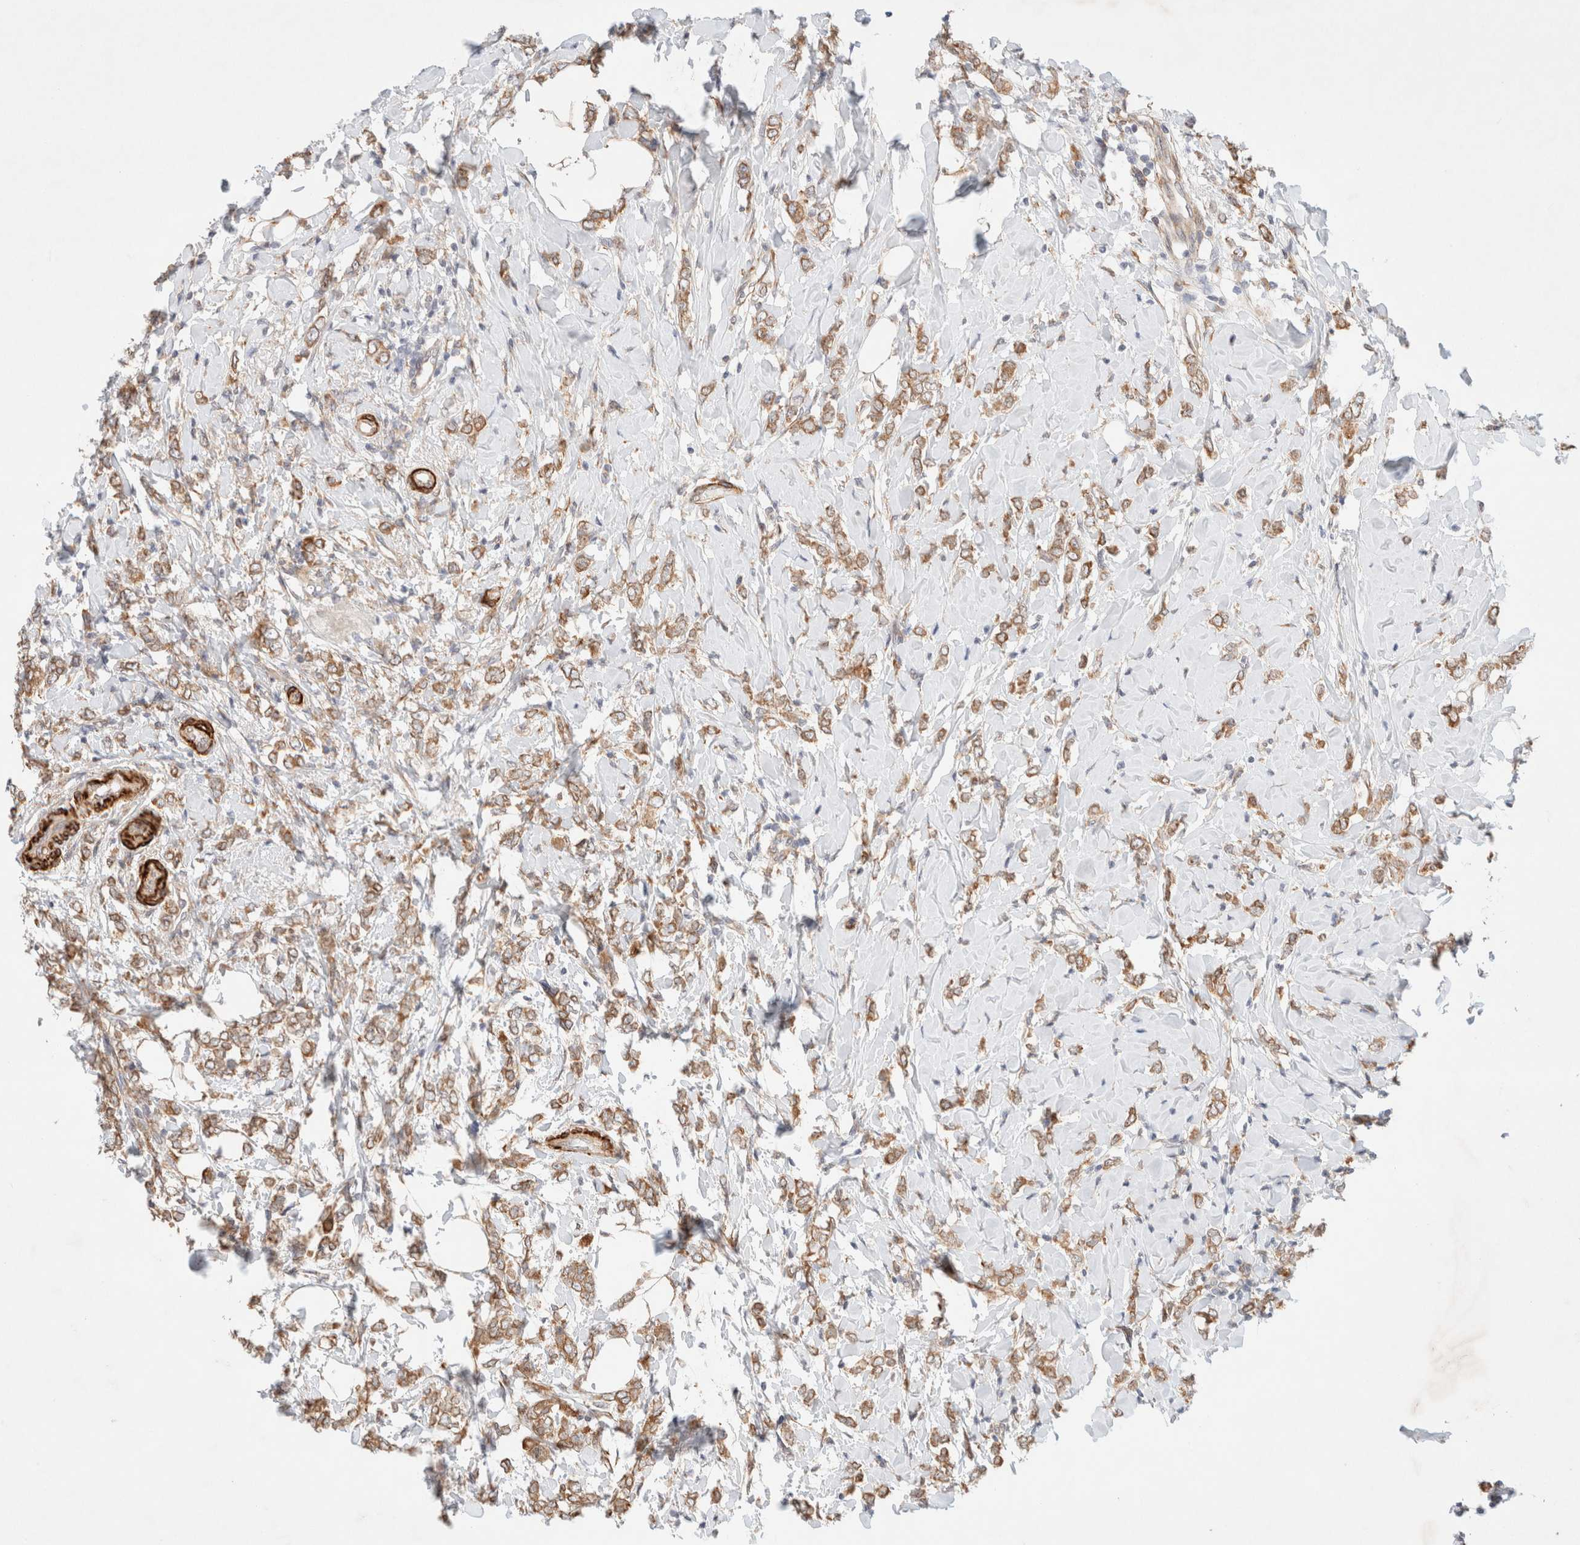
{"staining": {"intensity": "moderate", "quantity": ">75%", "location": "cytoplasmic/membranous"}, "tissue": "breast cancer", "cell_type": "Tumor cells", "image_type": "cancer", "snomed": [{"axis": "morphology", "description": "Normal tissue, NOS"}, {"axis": "morphology", "description": "Lobular carcinoma"}, {"axis": "topography", "description": "Breast"}], "caption": "Lobular carcinoma (breast) stained with immunohistochemistry (IHC) demonstrates moderate cytoplasmic/membranous staining in approximately >75% of tumor cells.", "gene": "RRP15", "patient": {"sex": "female", "age": 47}}